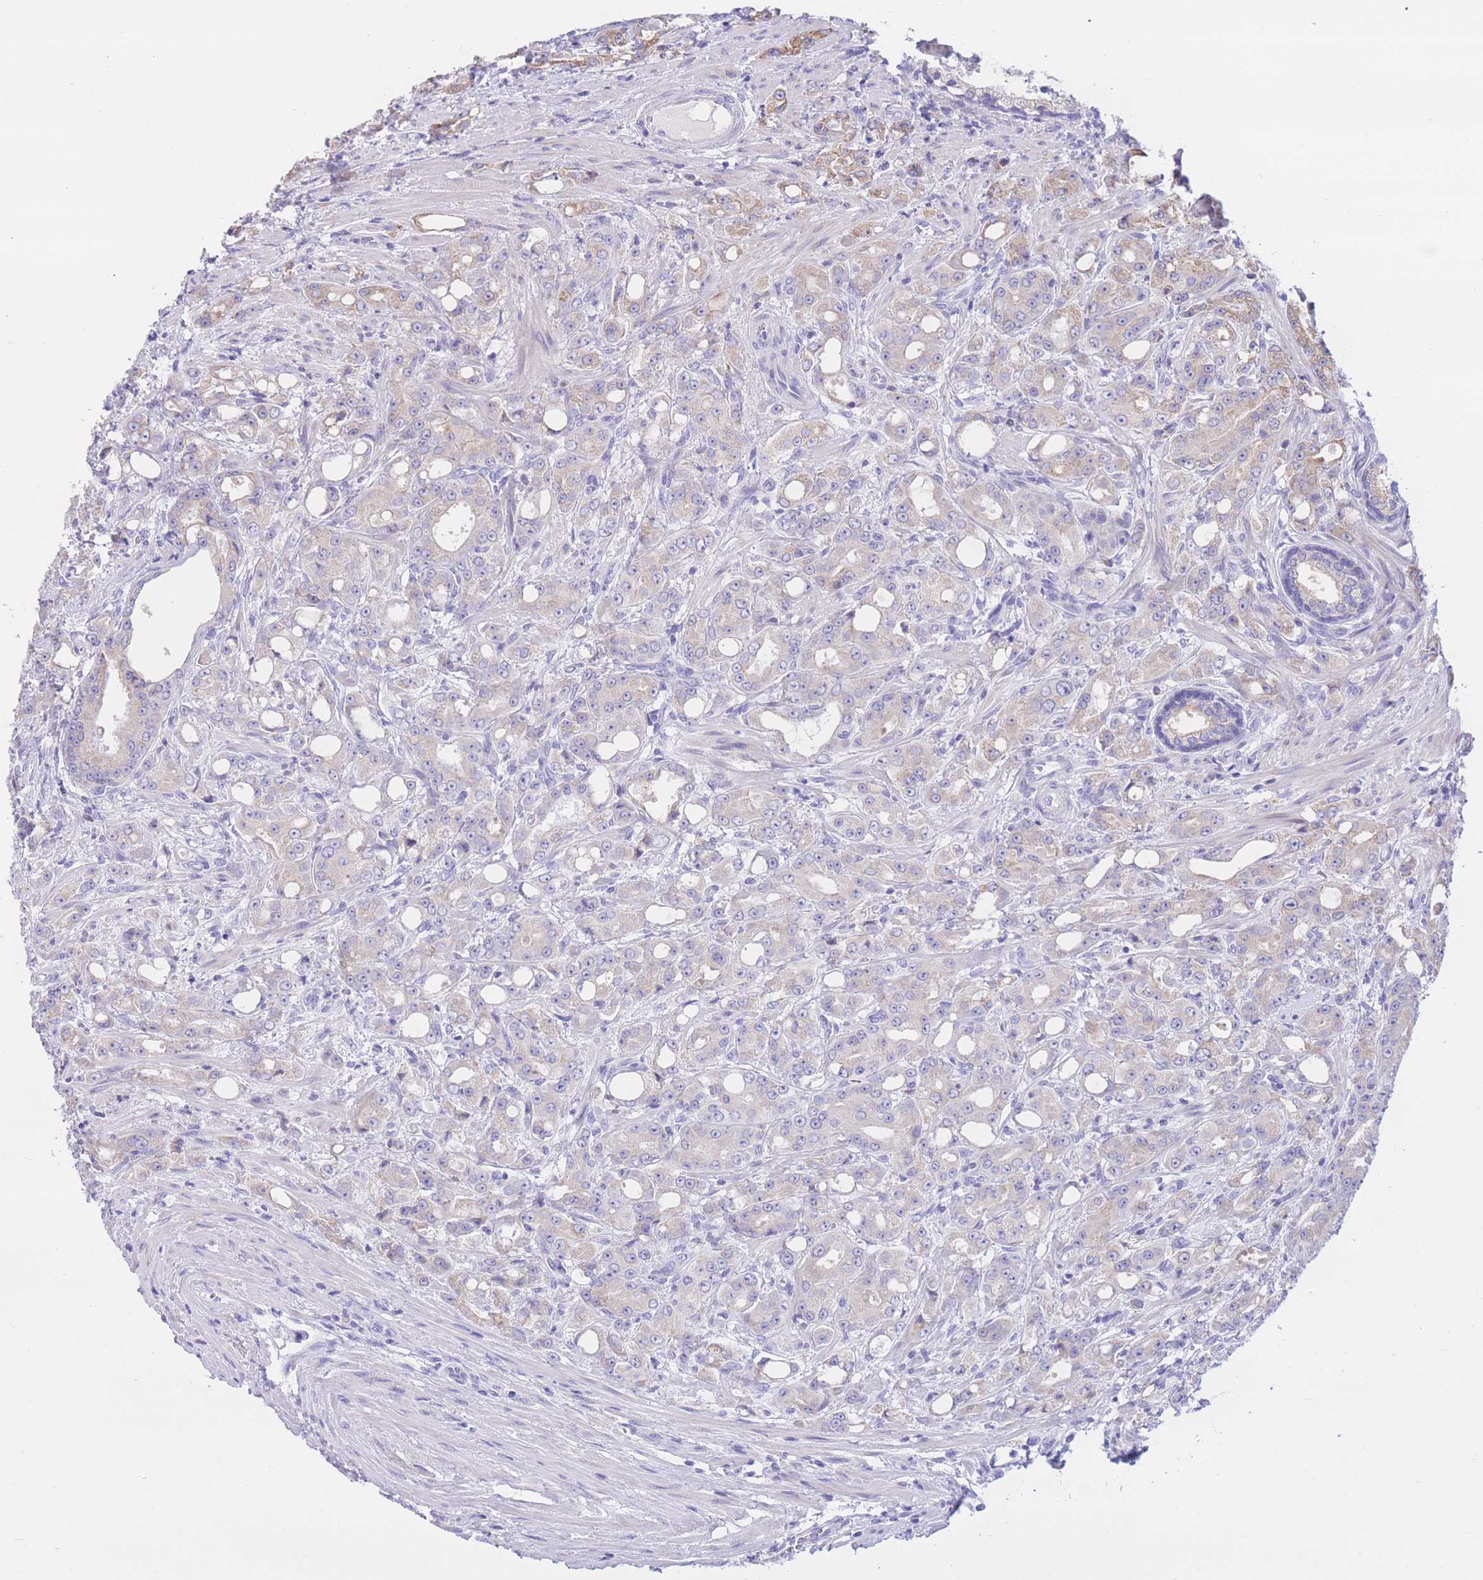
{"staining": {"intensity": "weak", "quantity": "<25%", "location": "cytoplasmic/membranous"}, "tissue": "prostate cancer", "cell_type": "Tumor cells", "image_type": "cancer", "snomed": [{"axis": "morphology", "description": "Adenocarcinoma, High grade"}, {"axis": "topography", "description": "Prostate"}], "caption": "An immunohistochemistry (IHC) photomicrograph of prostate cancer (high-grade adenocarcinoma) is shown. There is no staining in tumor cells of prostate cancer (high-grade adenocarcinoma).", "gene": "RPL39L", "patient": {"sex": "male", "age": 69}}